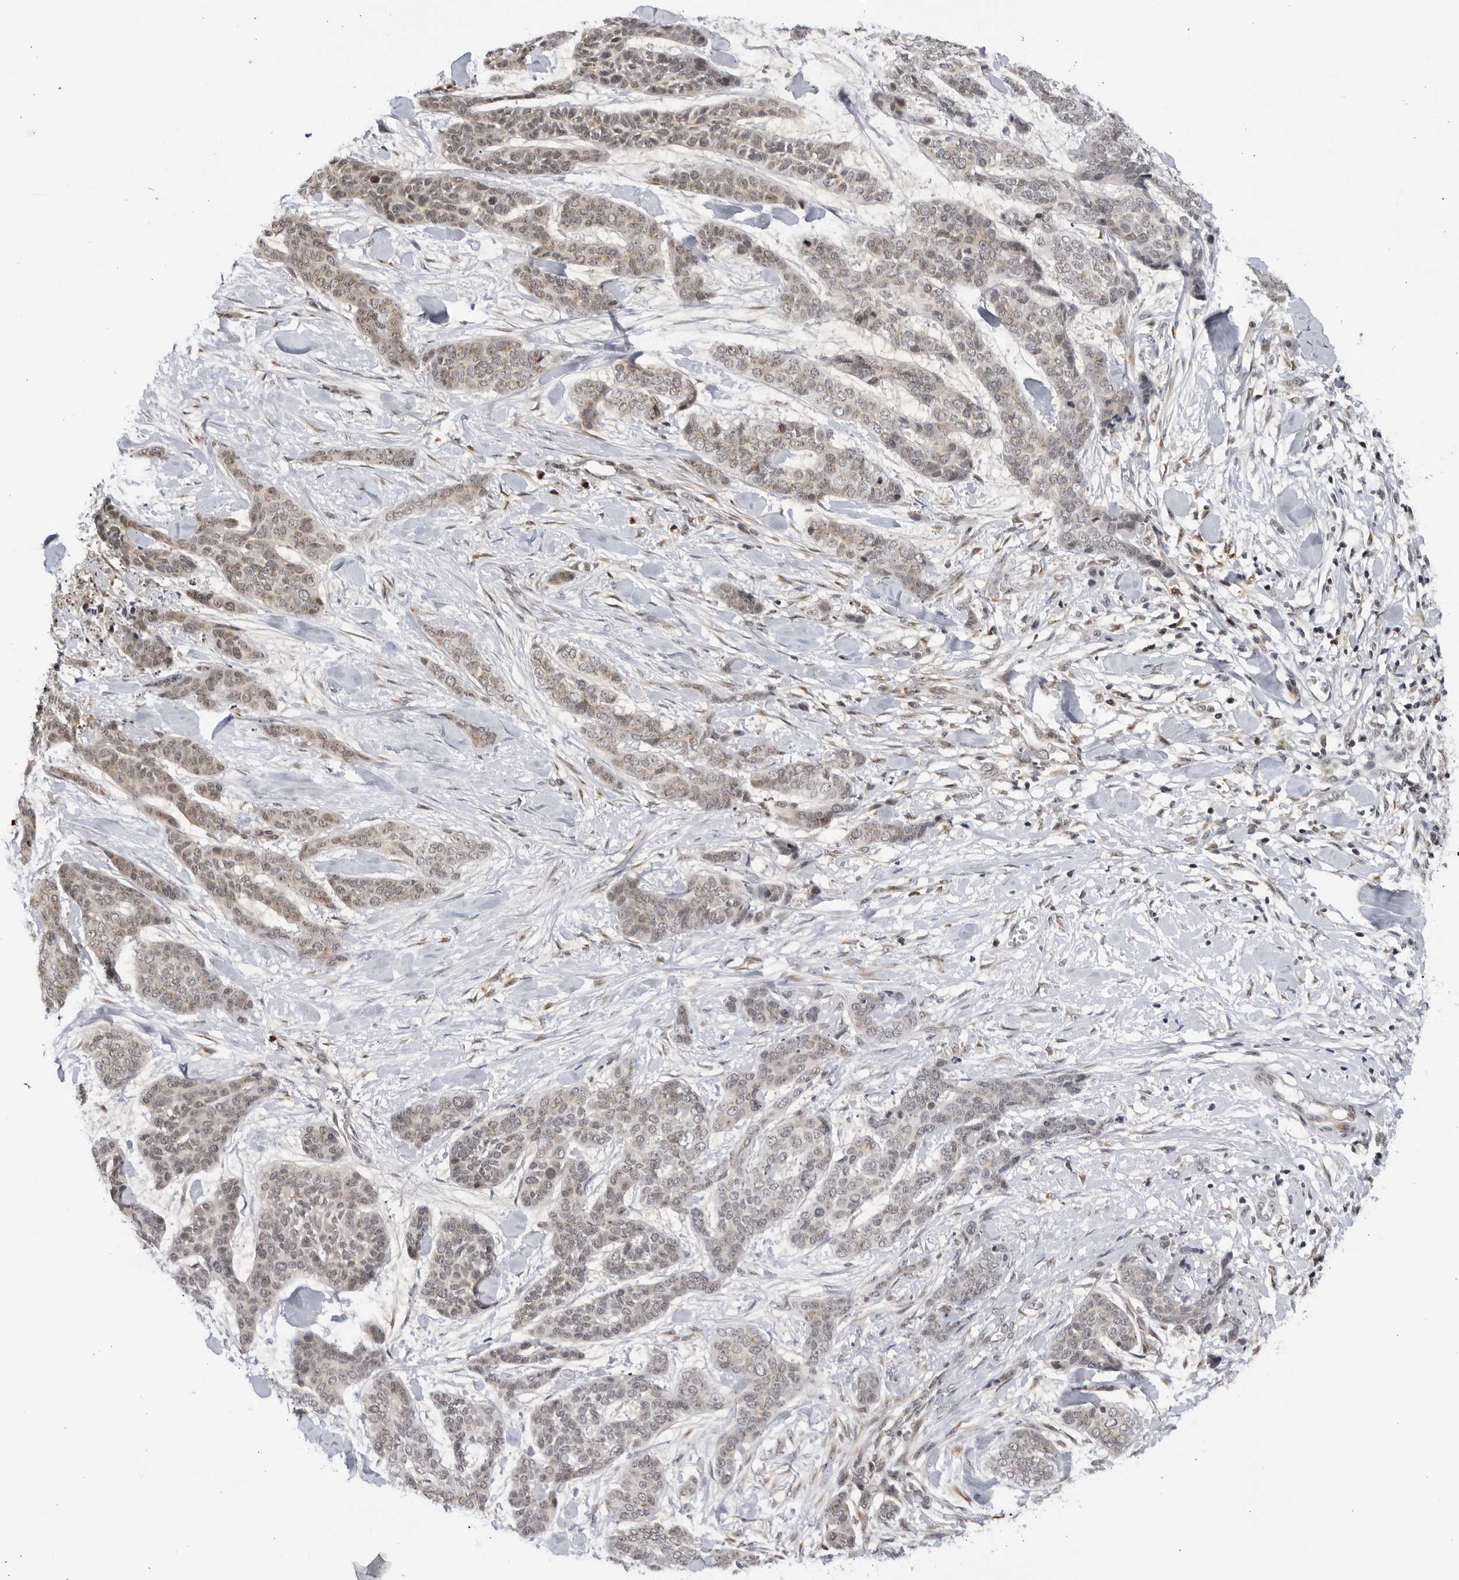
{"staining": {"intensity": "weak", "quantity": "<25%", "location": "cytoplasmic/membranous,nuclear"}, "tissue": "skin cancer", "cell_type": "Tumor cells", "image_type": "cancer", "snomed": [{"axis": "morphology", "description": "Basal cell carcinoma"}, {"axis": "topography", "description": "Skin"}], "caption": "Image shows no protein expression in tumor cells of skin basal cell carcinoma tissue. Brightfield microscopy of immunohistochemistry (IHC) stained with DAB (3,3'-diaminobenzidine) (brown) and hematoxylin (blue), captured at high magnification.", "gene": "RASGEF1C", "patient": {"sex": "female", "age": 64}}